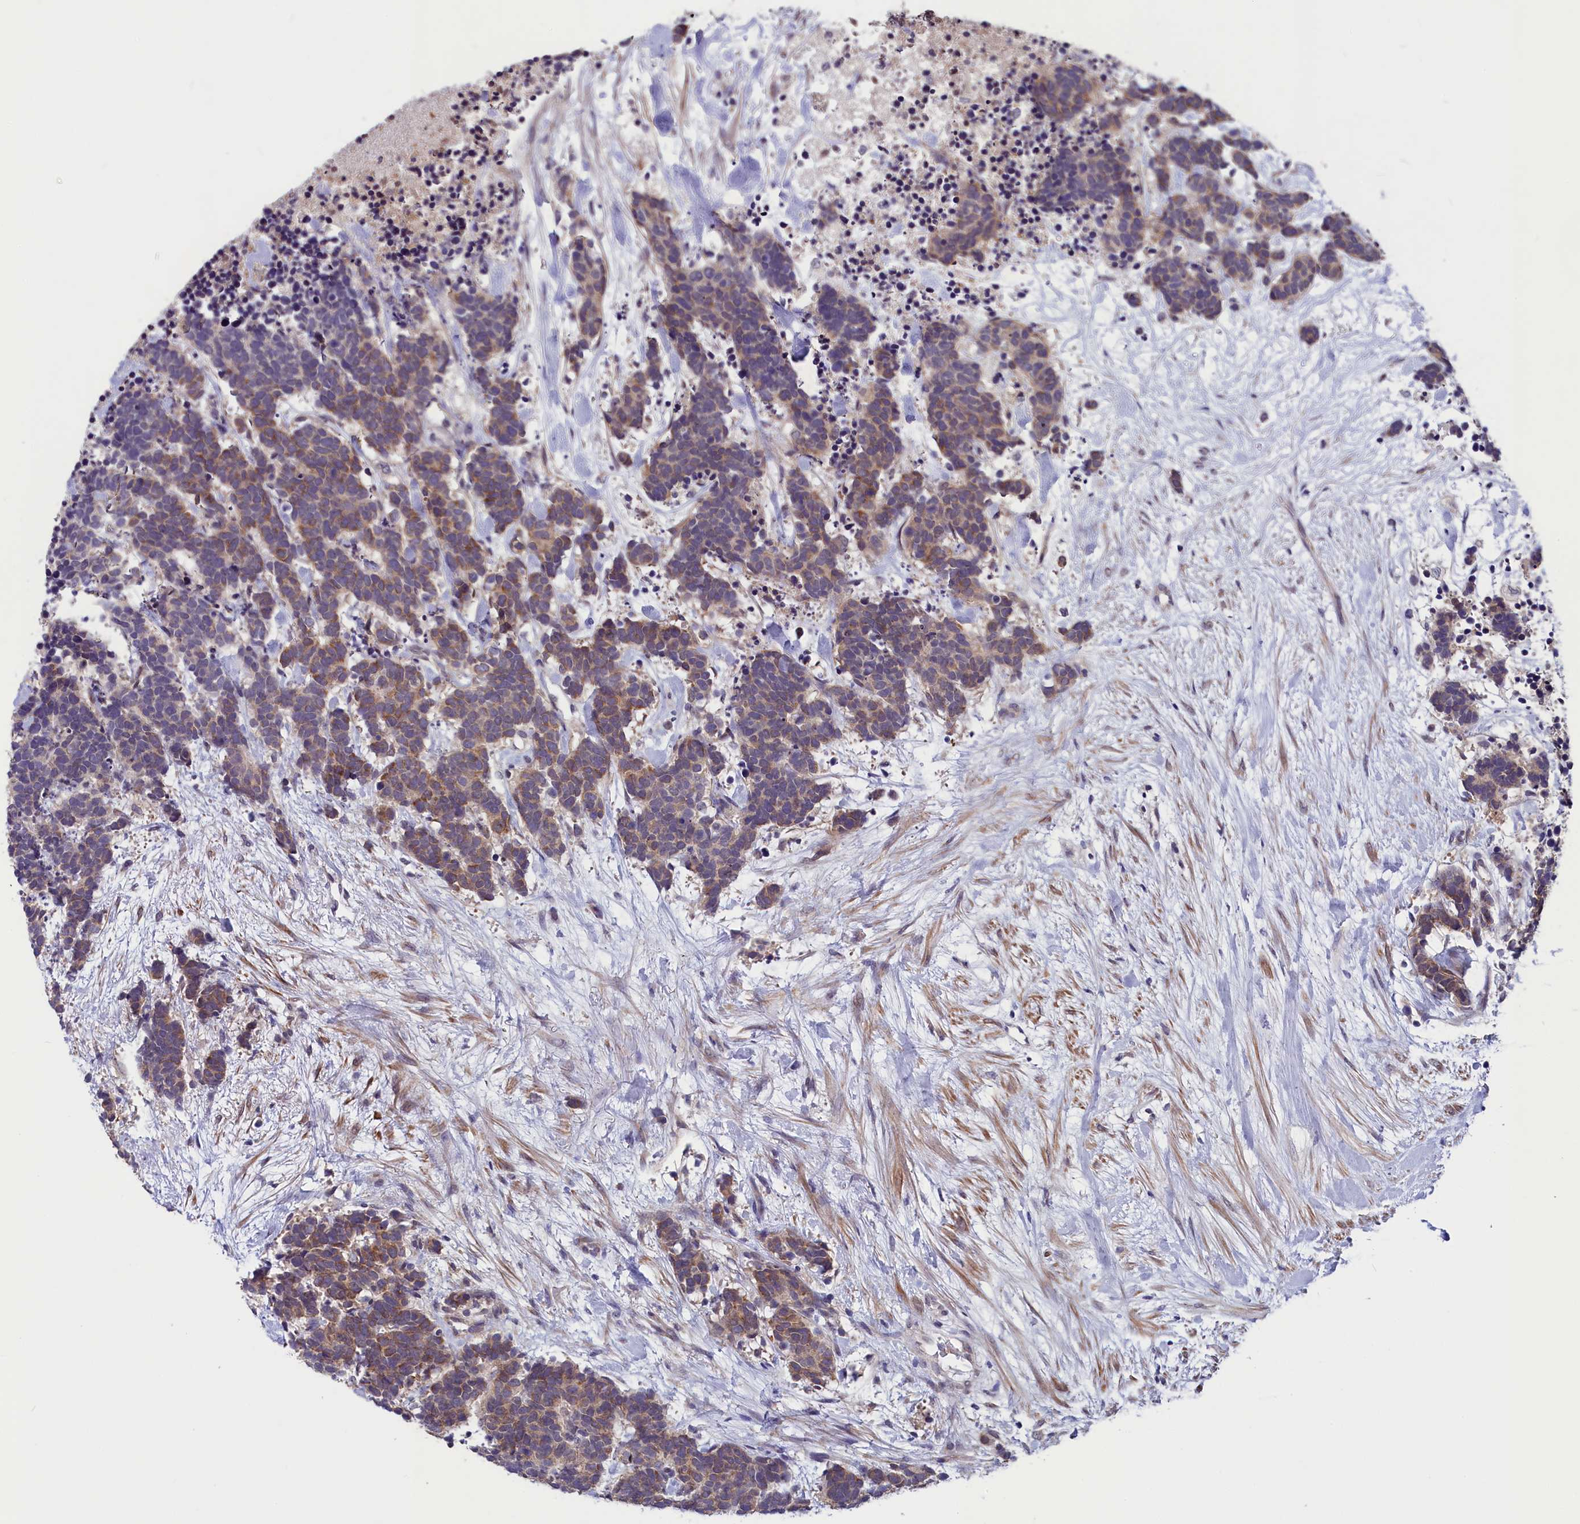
{"staining": {"intensity": "moderate", "quantity": ">75%", "location": "cytoplasmic/membranous"}, "tissue": "carcinoid", "cell_type": "Tumor cells", "image_type": "cancer", "snomed": [{"axis": "morphology", "description": "Carcinoma, NOS"}, {"axis": "morphology", "description": "Carcinoid, malignant, NOS"}, {"axis": "topography", "description": "Prostate"}], "caption": "High-magnification brightfield microscopy of carcinoma stained with DAB (brown) and counterstained with hematoxylin (blue). tumor cells exhibit moderate cytoplasmic/membranous staining is present in about>75% of cells.", "gene": "SLC39A6", "patient": {"sex": "male", "age": 57}}